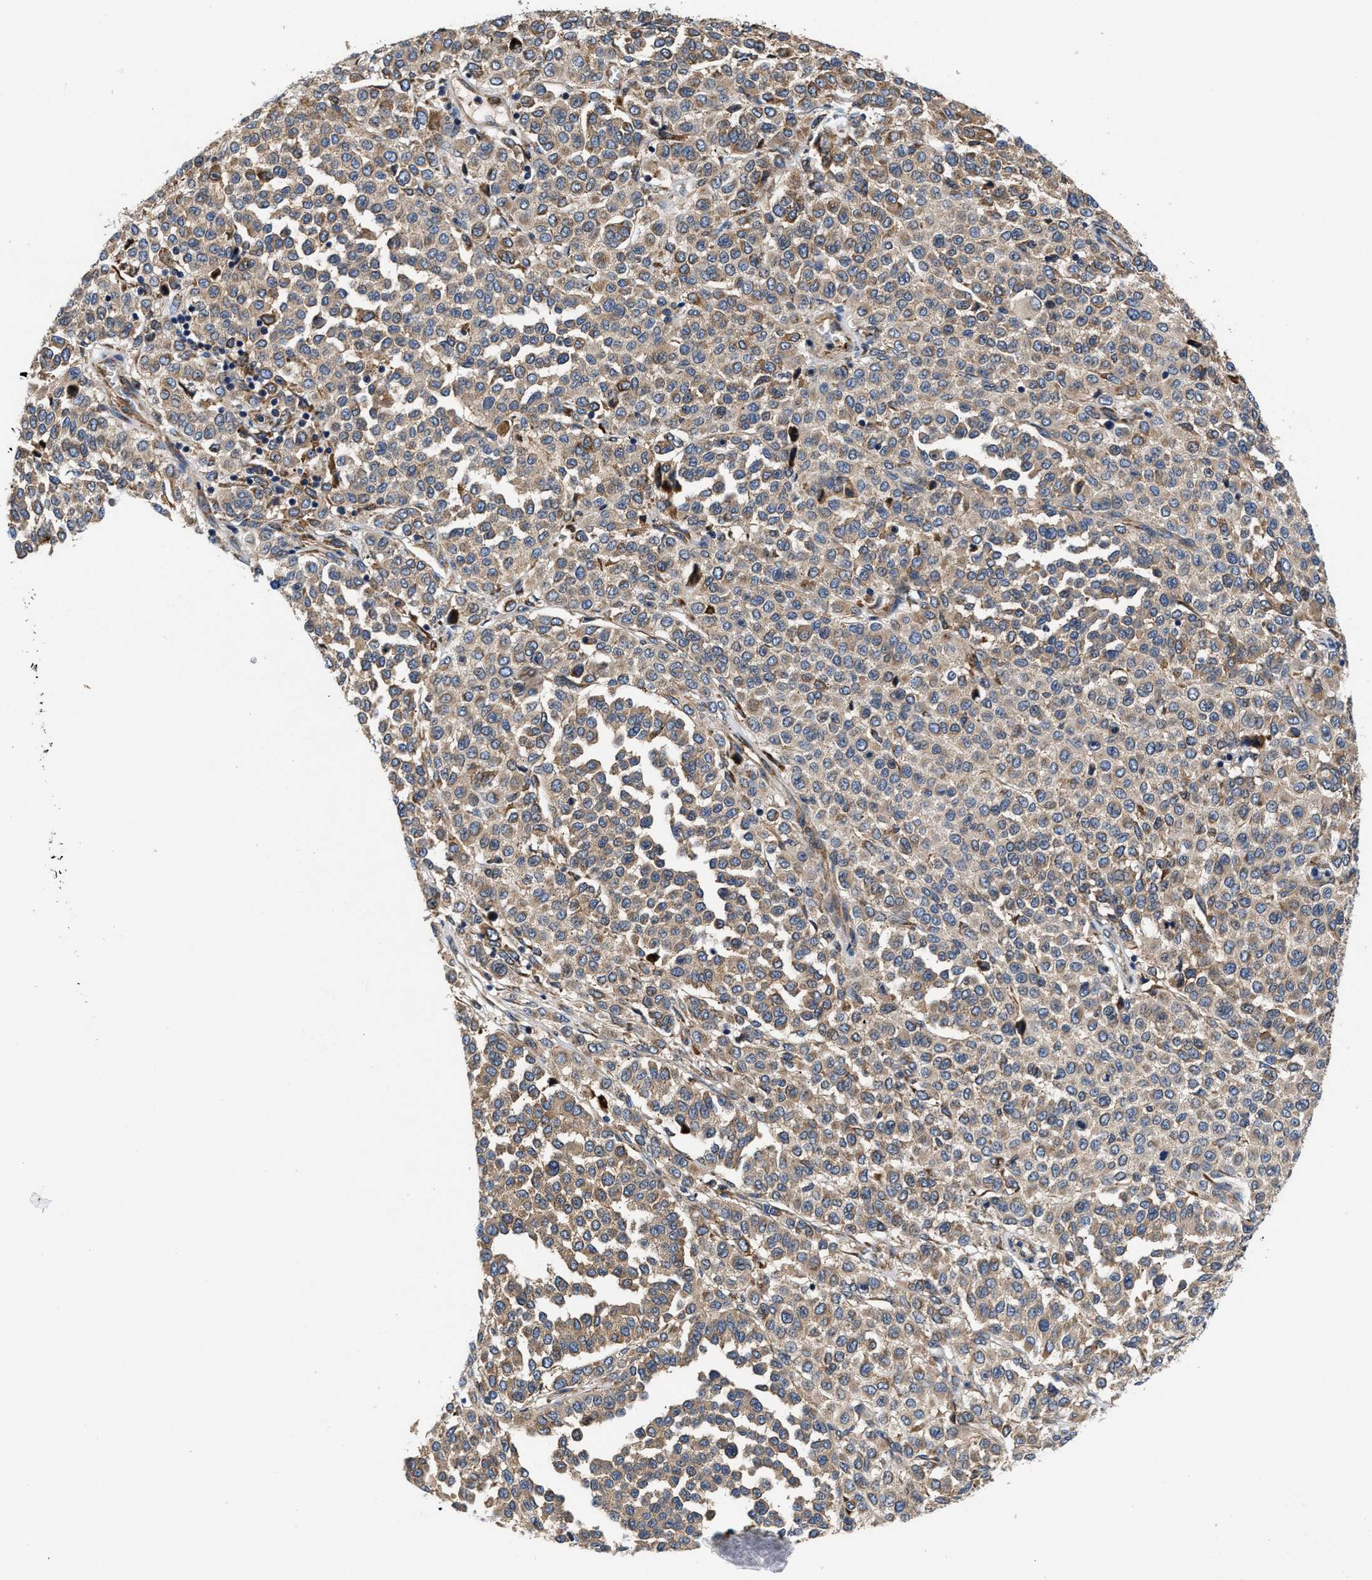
{"staining": {"intensity": "moderate", "quantity": ">75%", "location": "cytoplasmic/membranous"}, "tissue": "melanoma", "cell_type": "Tumor cells", "image_type": "cancer", "snomed": [{"axis": "morphology", "description": "Malignant melanoma, Metastatic site"}, {"axis": "topography", "description": "Pancreas"}], "caption": "This is an image of immunohistochemistry staining of malignant melanoma (metastatic site), which shows moderate positivity in the cytoplasmic/membranous of tumor cells.", "gene": "SLC12A2", "patient": {"sex": "female", "age": 30}}